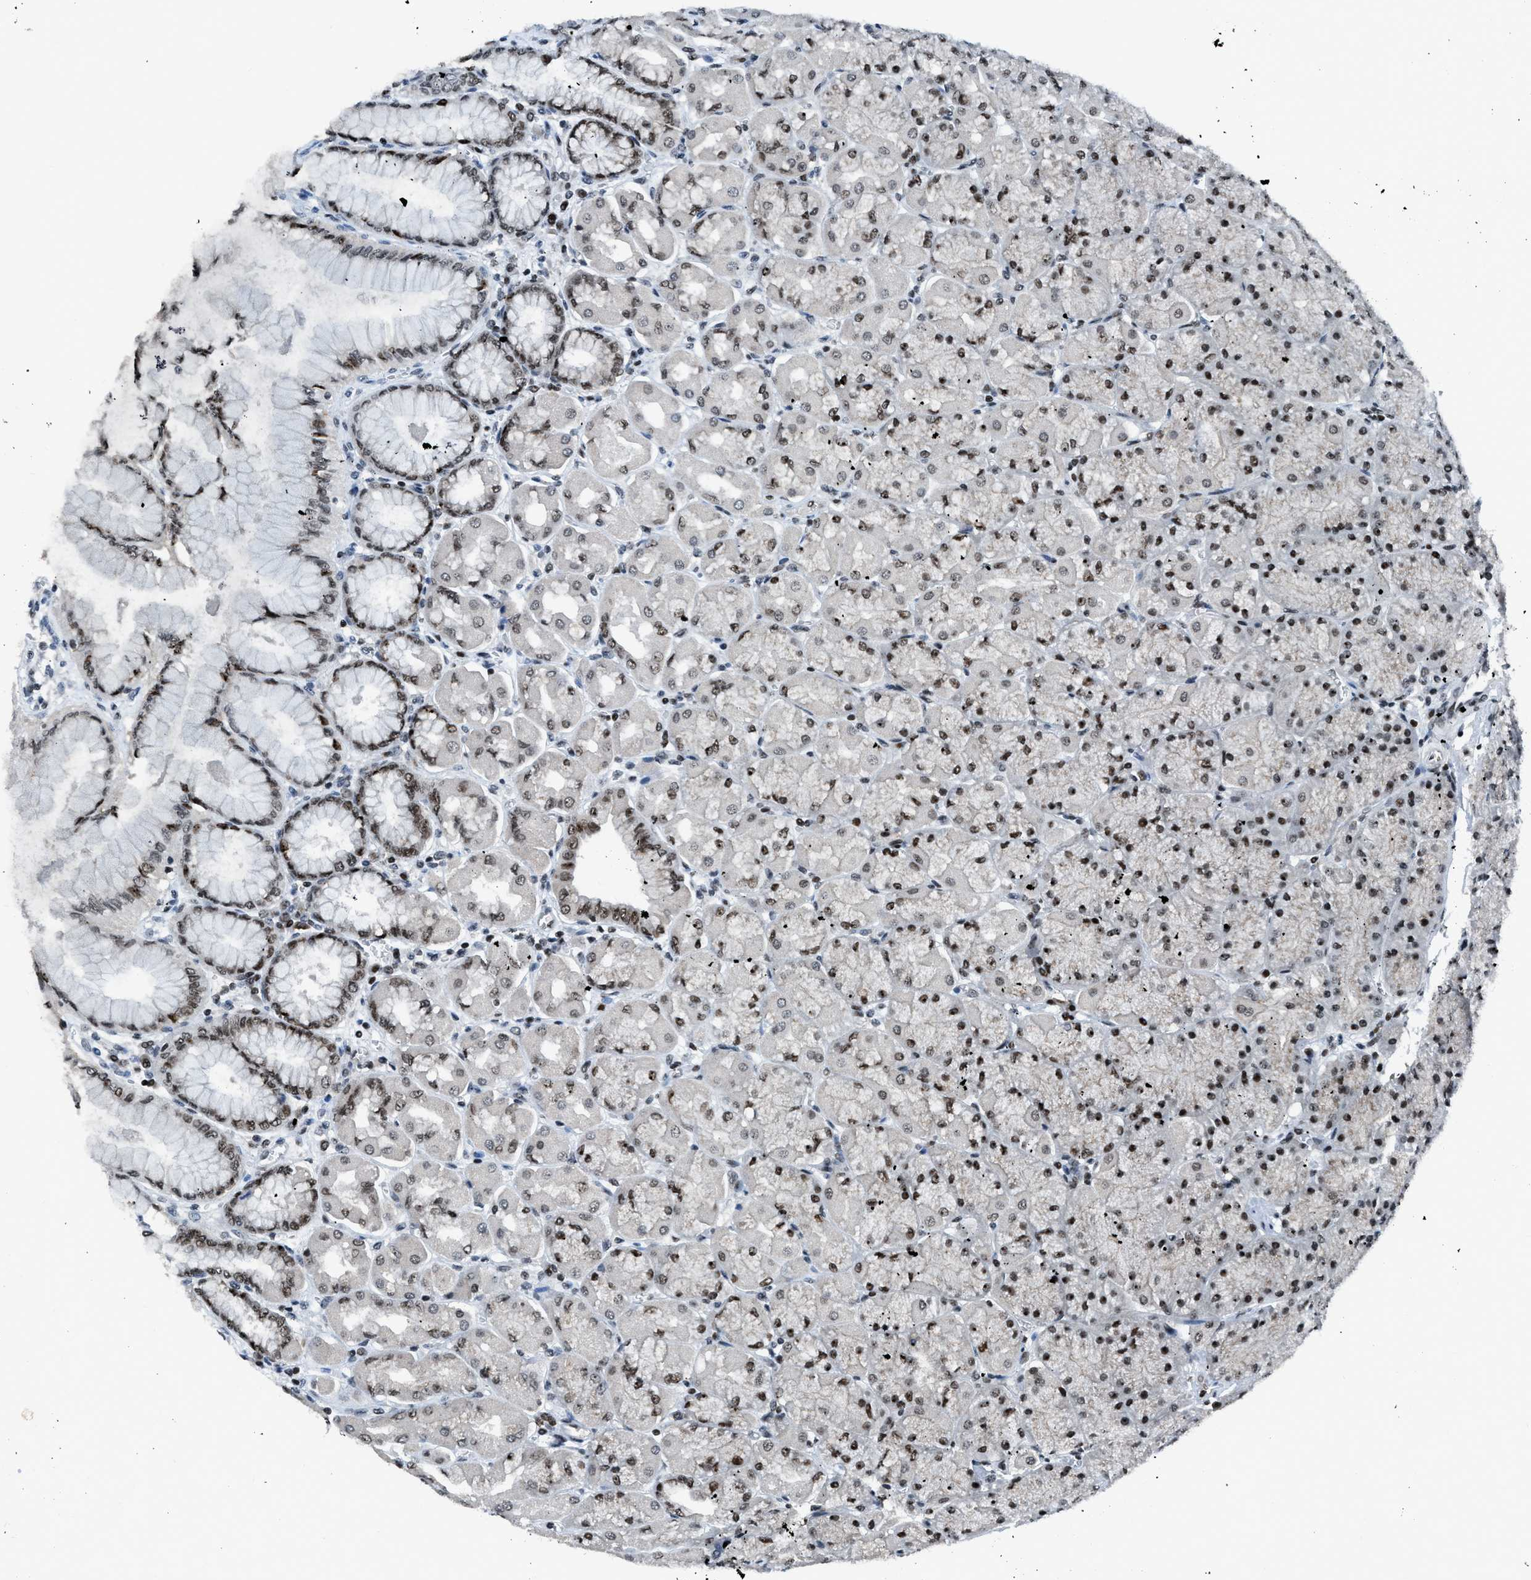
{"staining": {"intensity": "strong", "quantity": ">75%", "location": "nuclear"}, "tissue": "stomach", "cell_type": "Glandular cells", "image_type": "normal", "snomed": [{"axis": "morphology", "description": "Normal tissue, NOS"}, {"axis": "topography", "description": "Stomach, upper"}], "caption": "Immunohistochemical staining of benign human stomach exhibits >75% levels of strong nuclear protein staining in about >75% of glandular cells. (DAB (3,3'-diaminobenzidine) = brown stain, brightfield microscopy at high magnification).", "gene": "RAD51B", "patient": {"sex": "female", "age": 56}}